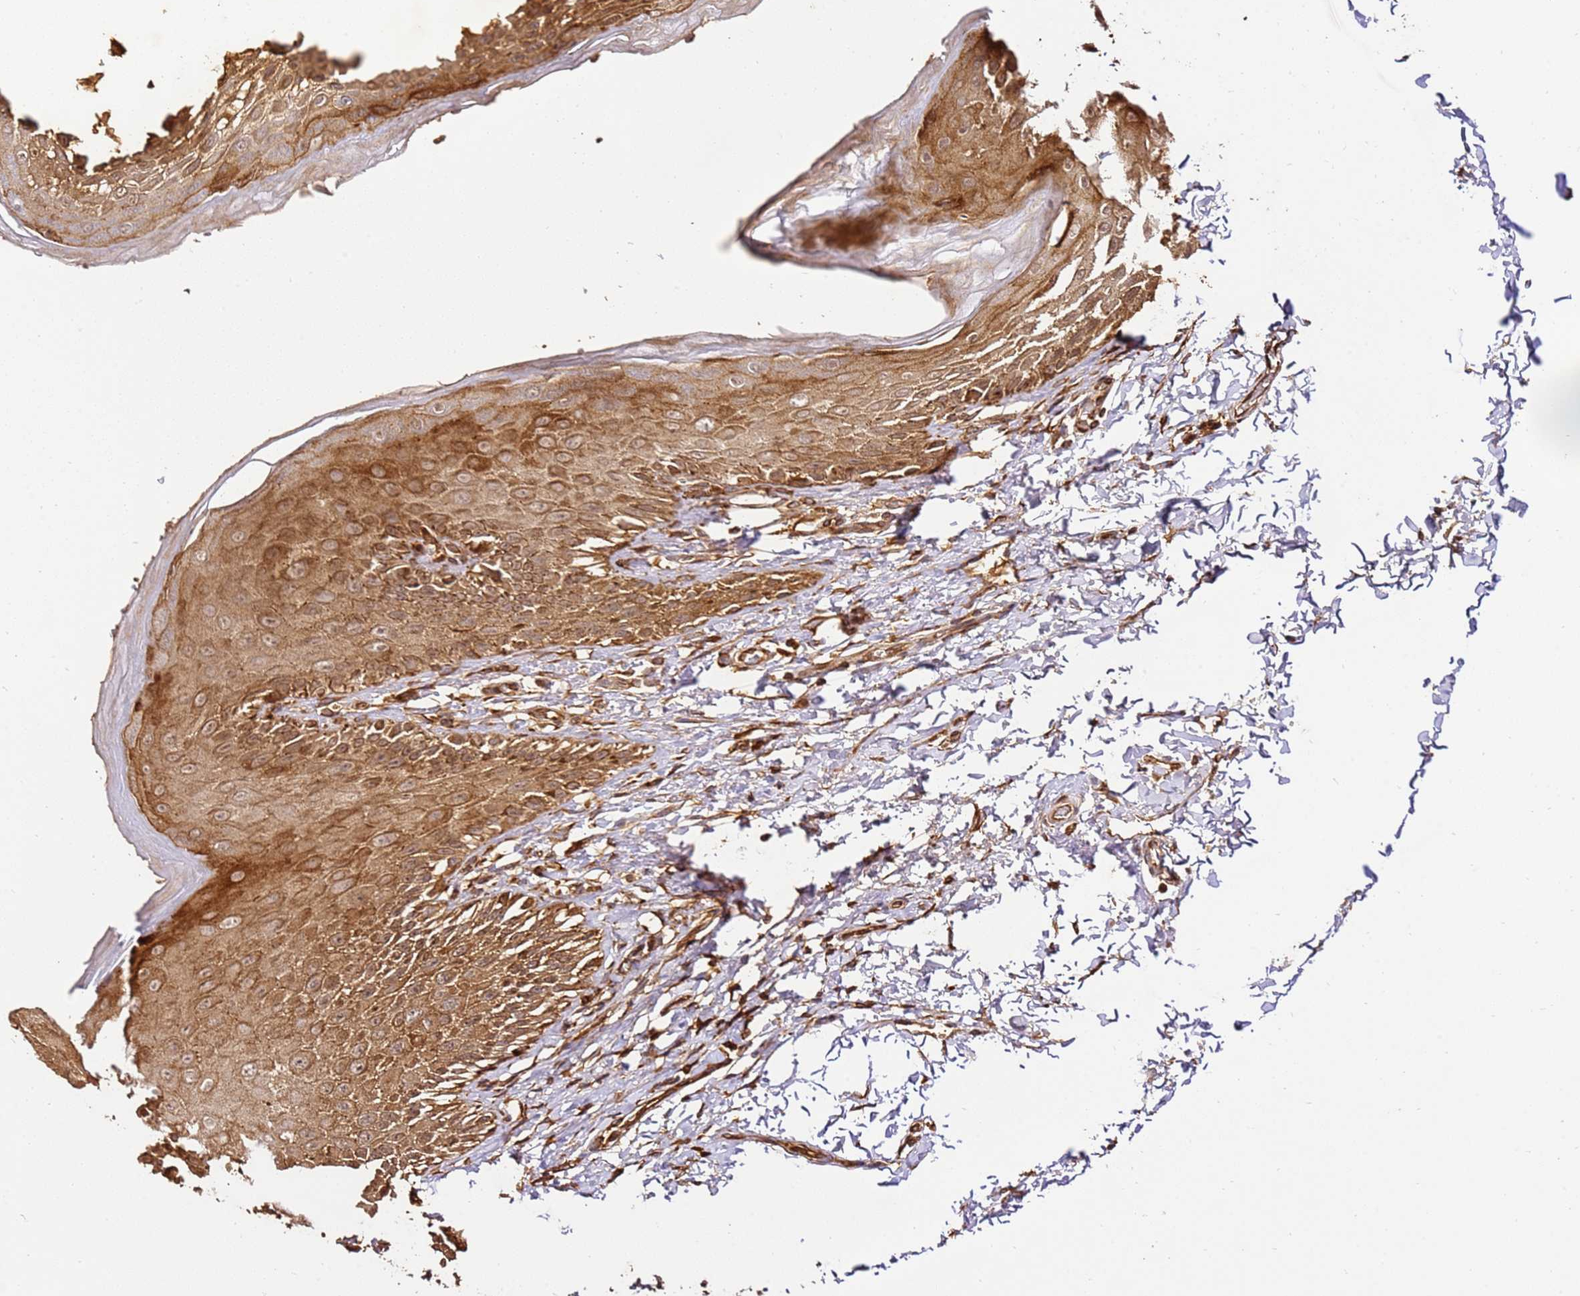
{"staining": {"intensity": "moderate", "quantity": ">75%", "location": "cytoplasmic/membranous"}, "tissue": "skin", "cell_type": "Epidermal cells", "image_type": "normal", "snomed": [{"axis": "morphology", "description": "Normal tissue, NOS"}, {"axis": "topography", "description": "Anal"}], "caption": "High-power microscopy captured an IHC histopathology image of unremarkable skin, revealing moderate cytoplasmic/membranous staining in approximately >75% of epidermal cells.", "gene": "KATNAL2", "patient": {"sex": "male", "age": 44}}